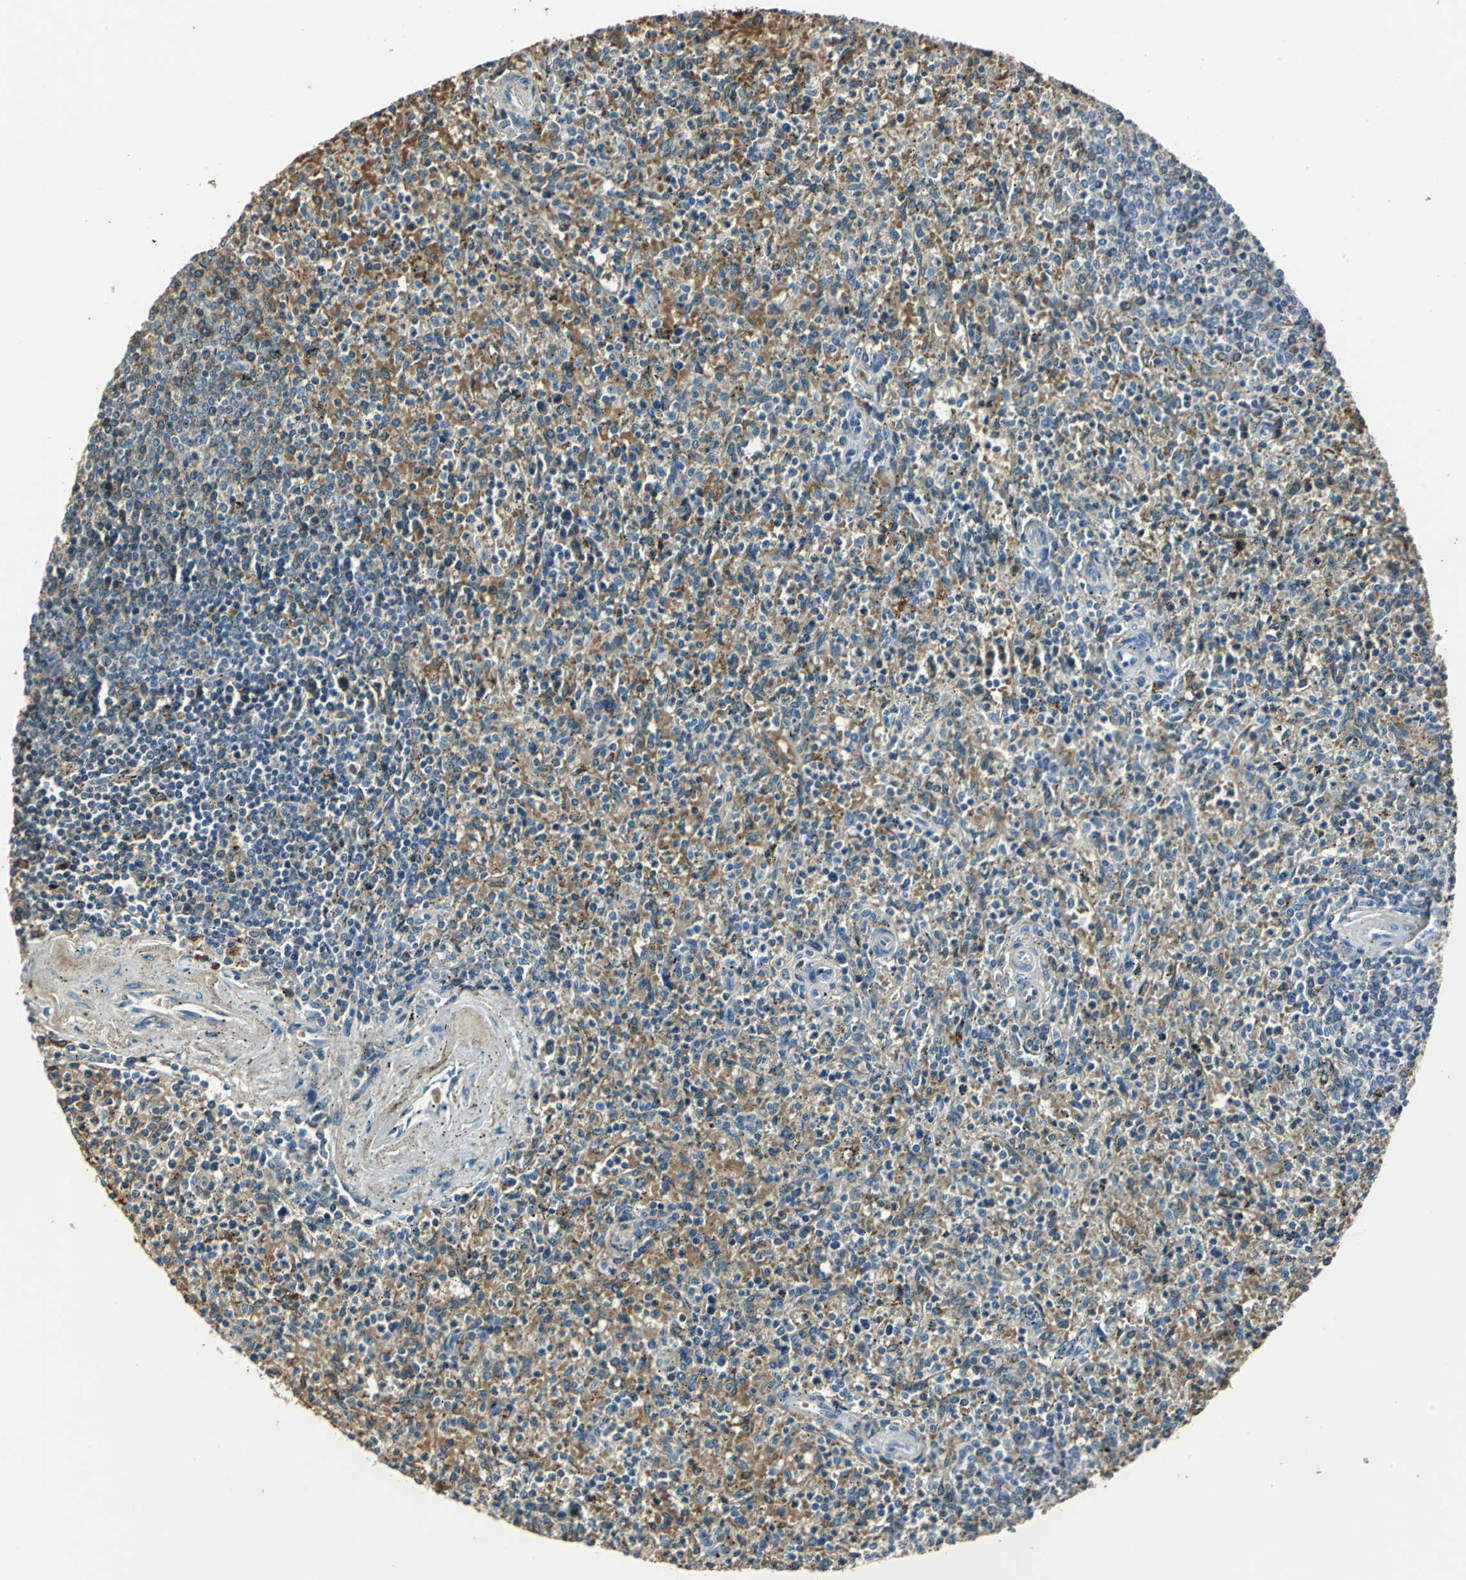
{"staining": {"intensity": "moderate", "quantity": "<25%", "location": "cytoplasmic/membranous"}, "tissue": "spleen", "cell_type": "Cells in red pulp", "image_type": "normal", "snomed": [{"axis": "morphology", "description": "Normal tissue, NOS"}, {"axis": "topography", "description": "Spleen"}], "caption": "Immunohistochemical staining of unremarkable human spleen demonstrates moderate cytoplasmic/membranous protein expression in about <25% of cells in red pulp.", "gene": "NIT1", "patient": {"sex": "male", "age": 72}}